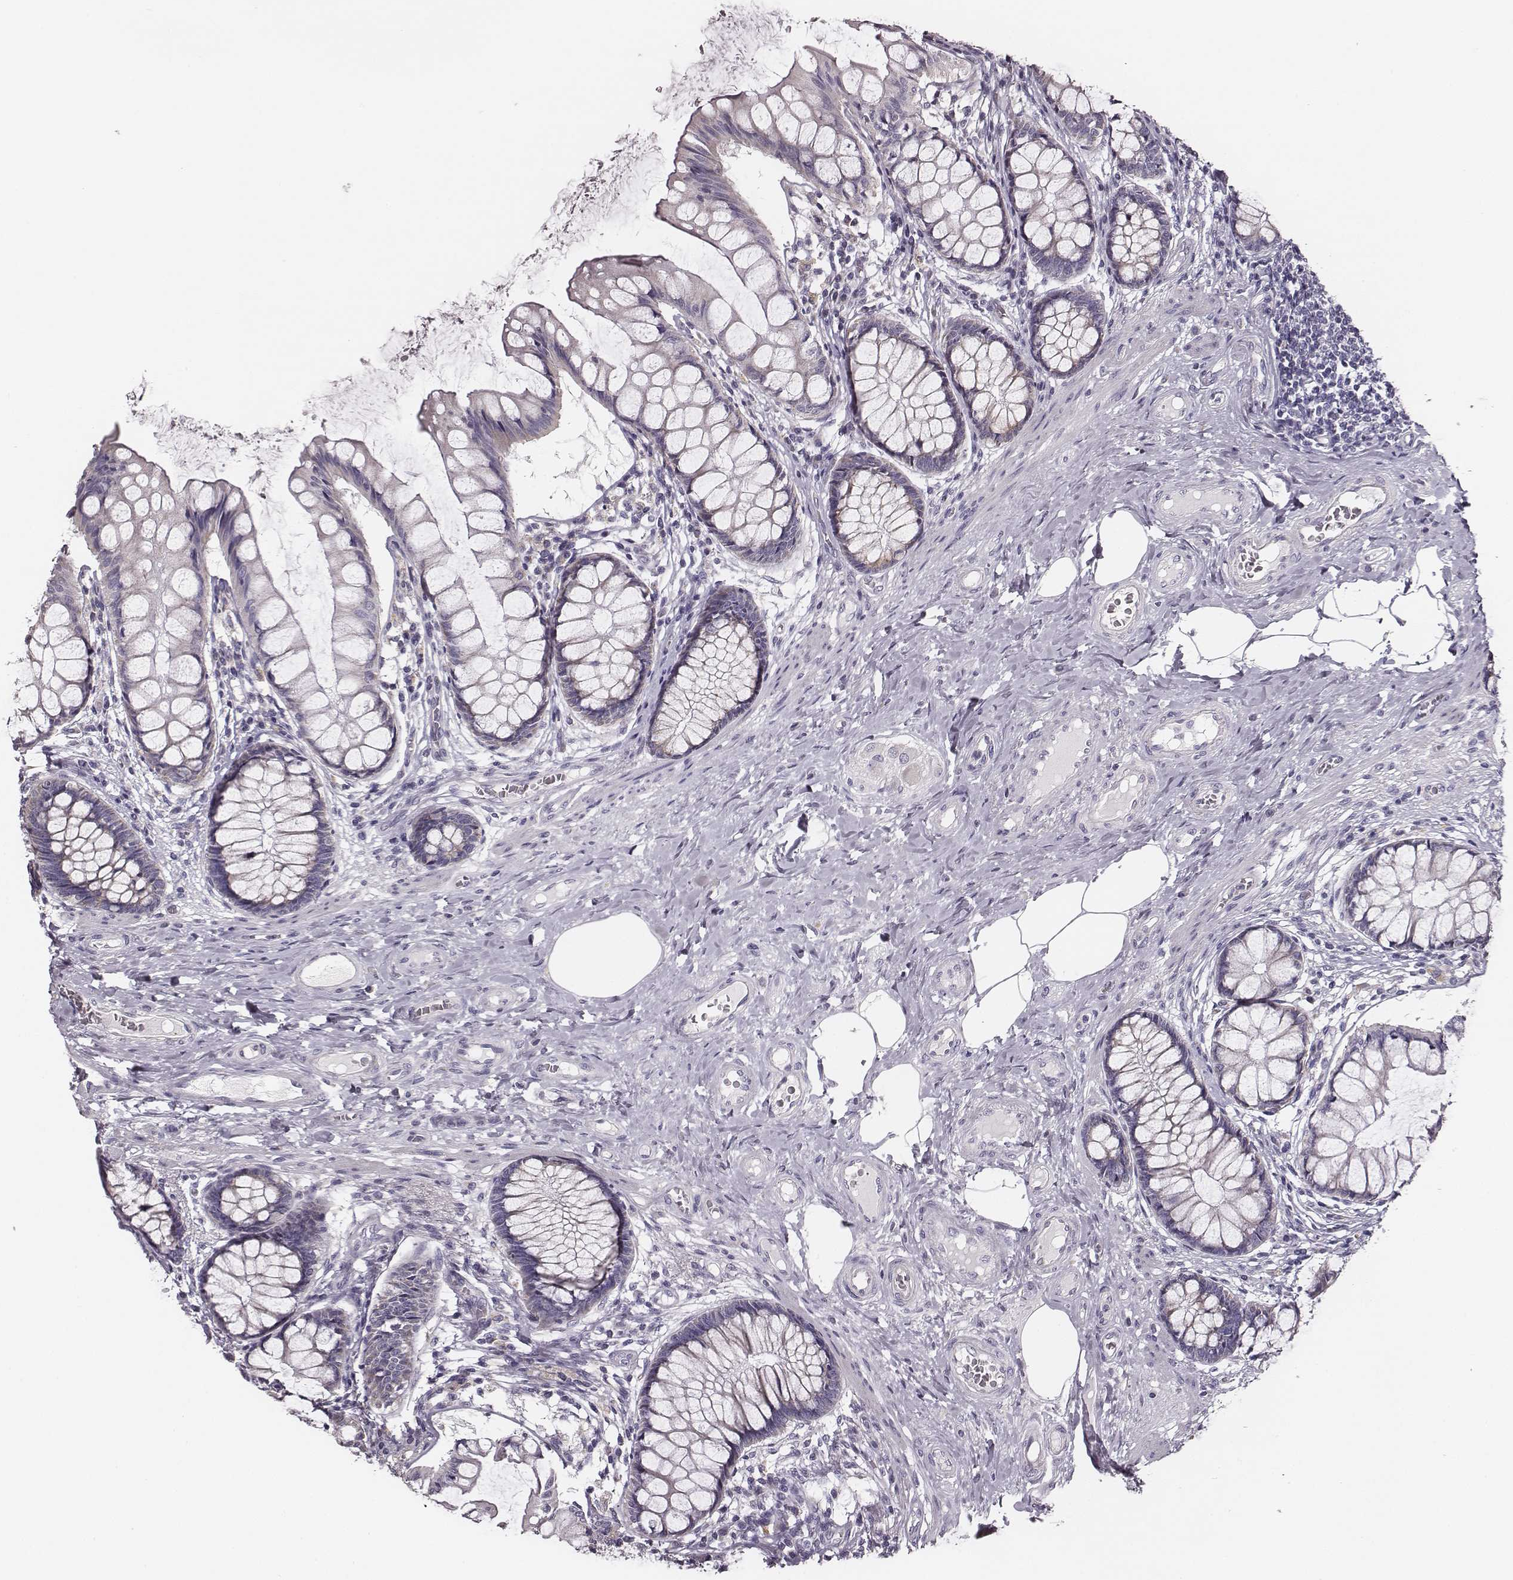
{"staining": {"intensity": "negative", "quantity": "none", "location": "none"}, "tissue": "colon", "cell_type": "Endothelial cells", "image_type": "normal", "snomed": [{"axis": "morphology", "description": "Normal tissue, NOS"}, {"axis": "topography", "description": "Colon"}], "caption": "Normal colon was stained to show a protein in brown. There is no significant positivity in endothelial cells. (DAB (3,3'-diaminobenzidine) immunohistochemistry (IHC) with hematoxylin counter stain).", "gene": "UBL4B", "patient": {"sex": "female", "age": 65}}